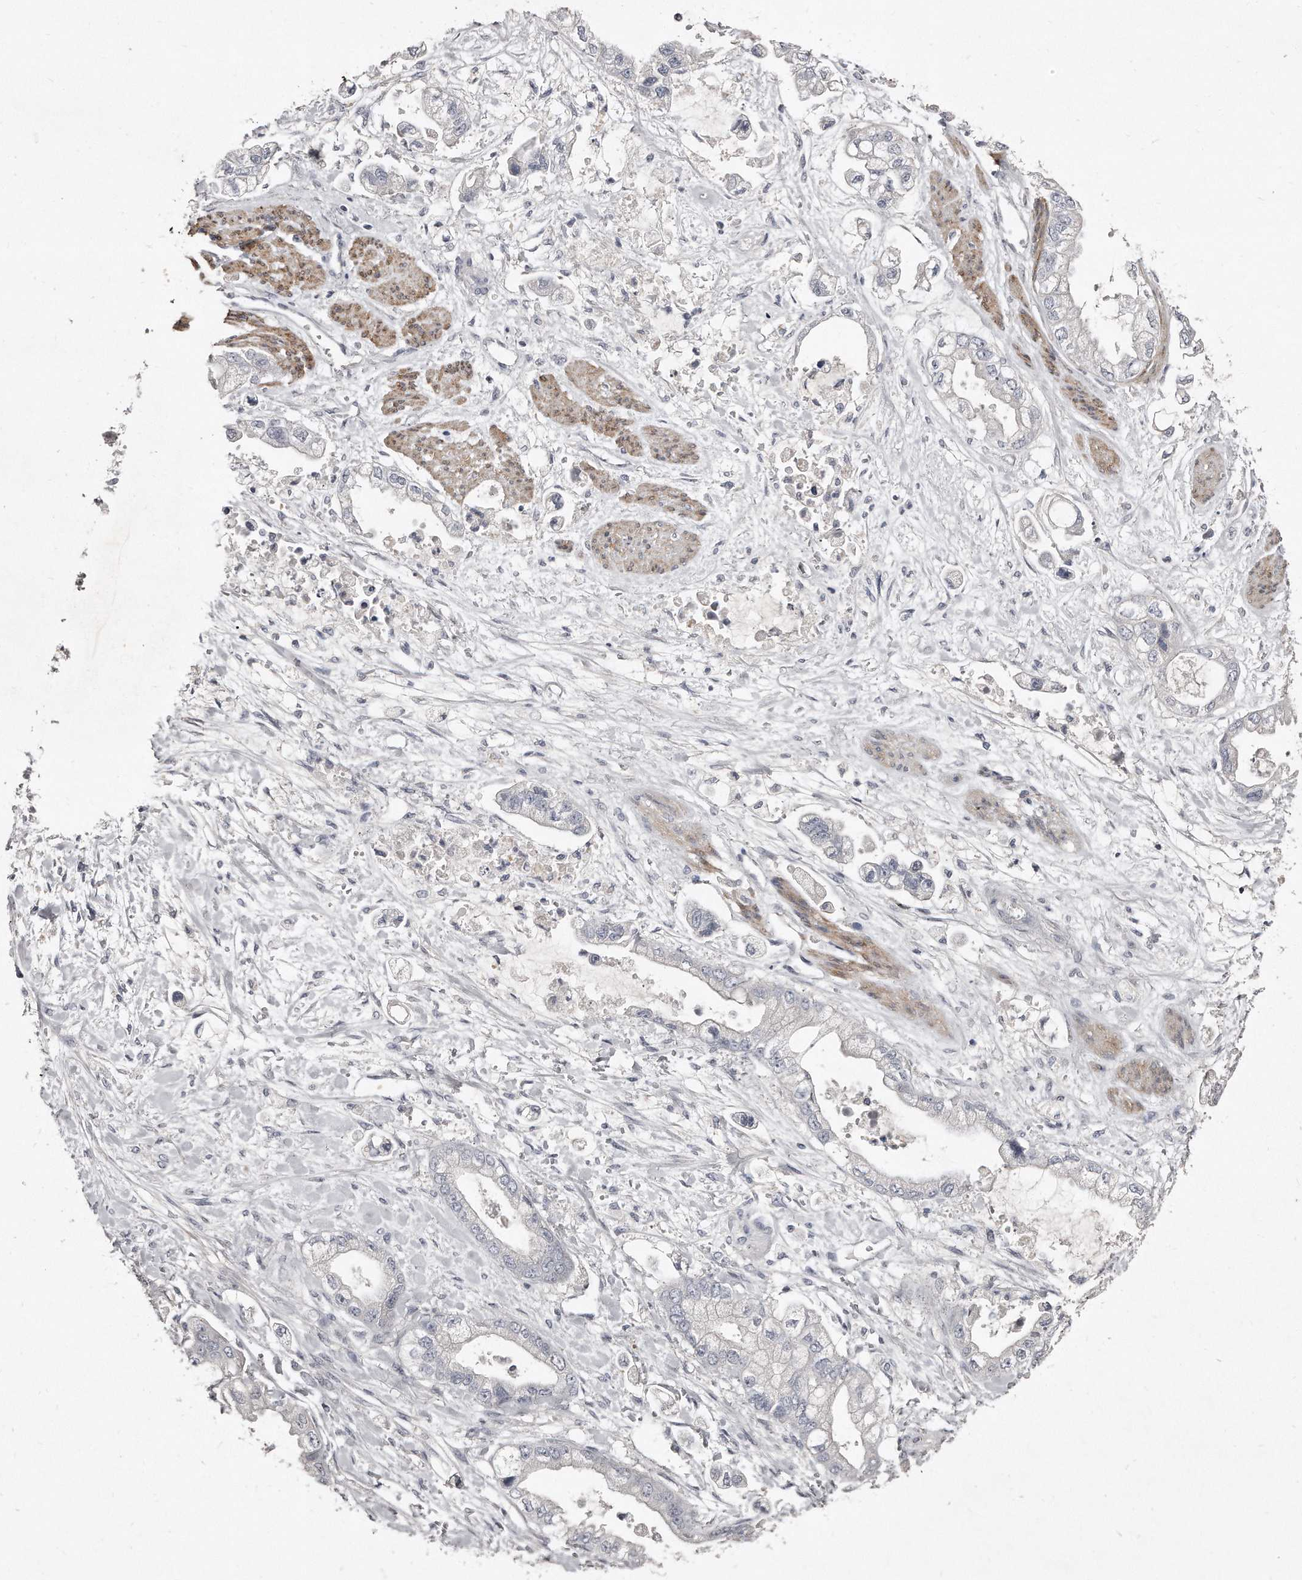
{"staining": {"intensity": "negative", "quantity": "none", "location": "none"}, "tissue": "stomach cancer", "cell_type": "Tumor cells", "image_type": "cancer", "snomed": [{"axis": "morphology", "description": "Adenocarcinoma, NOS"}, {"axis": "topography", "description": "Stomach"}], "caption": "IHC histopathology image of human adenocarcinoma (stomach) stained for a protein (brown), which reveals no expression in tumor cells.", "gene": "LMOD1", "patient": {"sex": "male", "age": 62}}